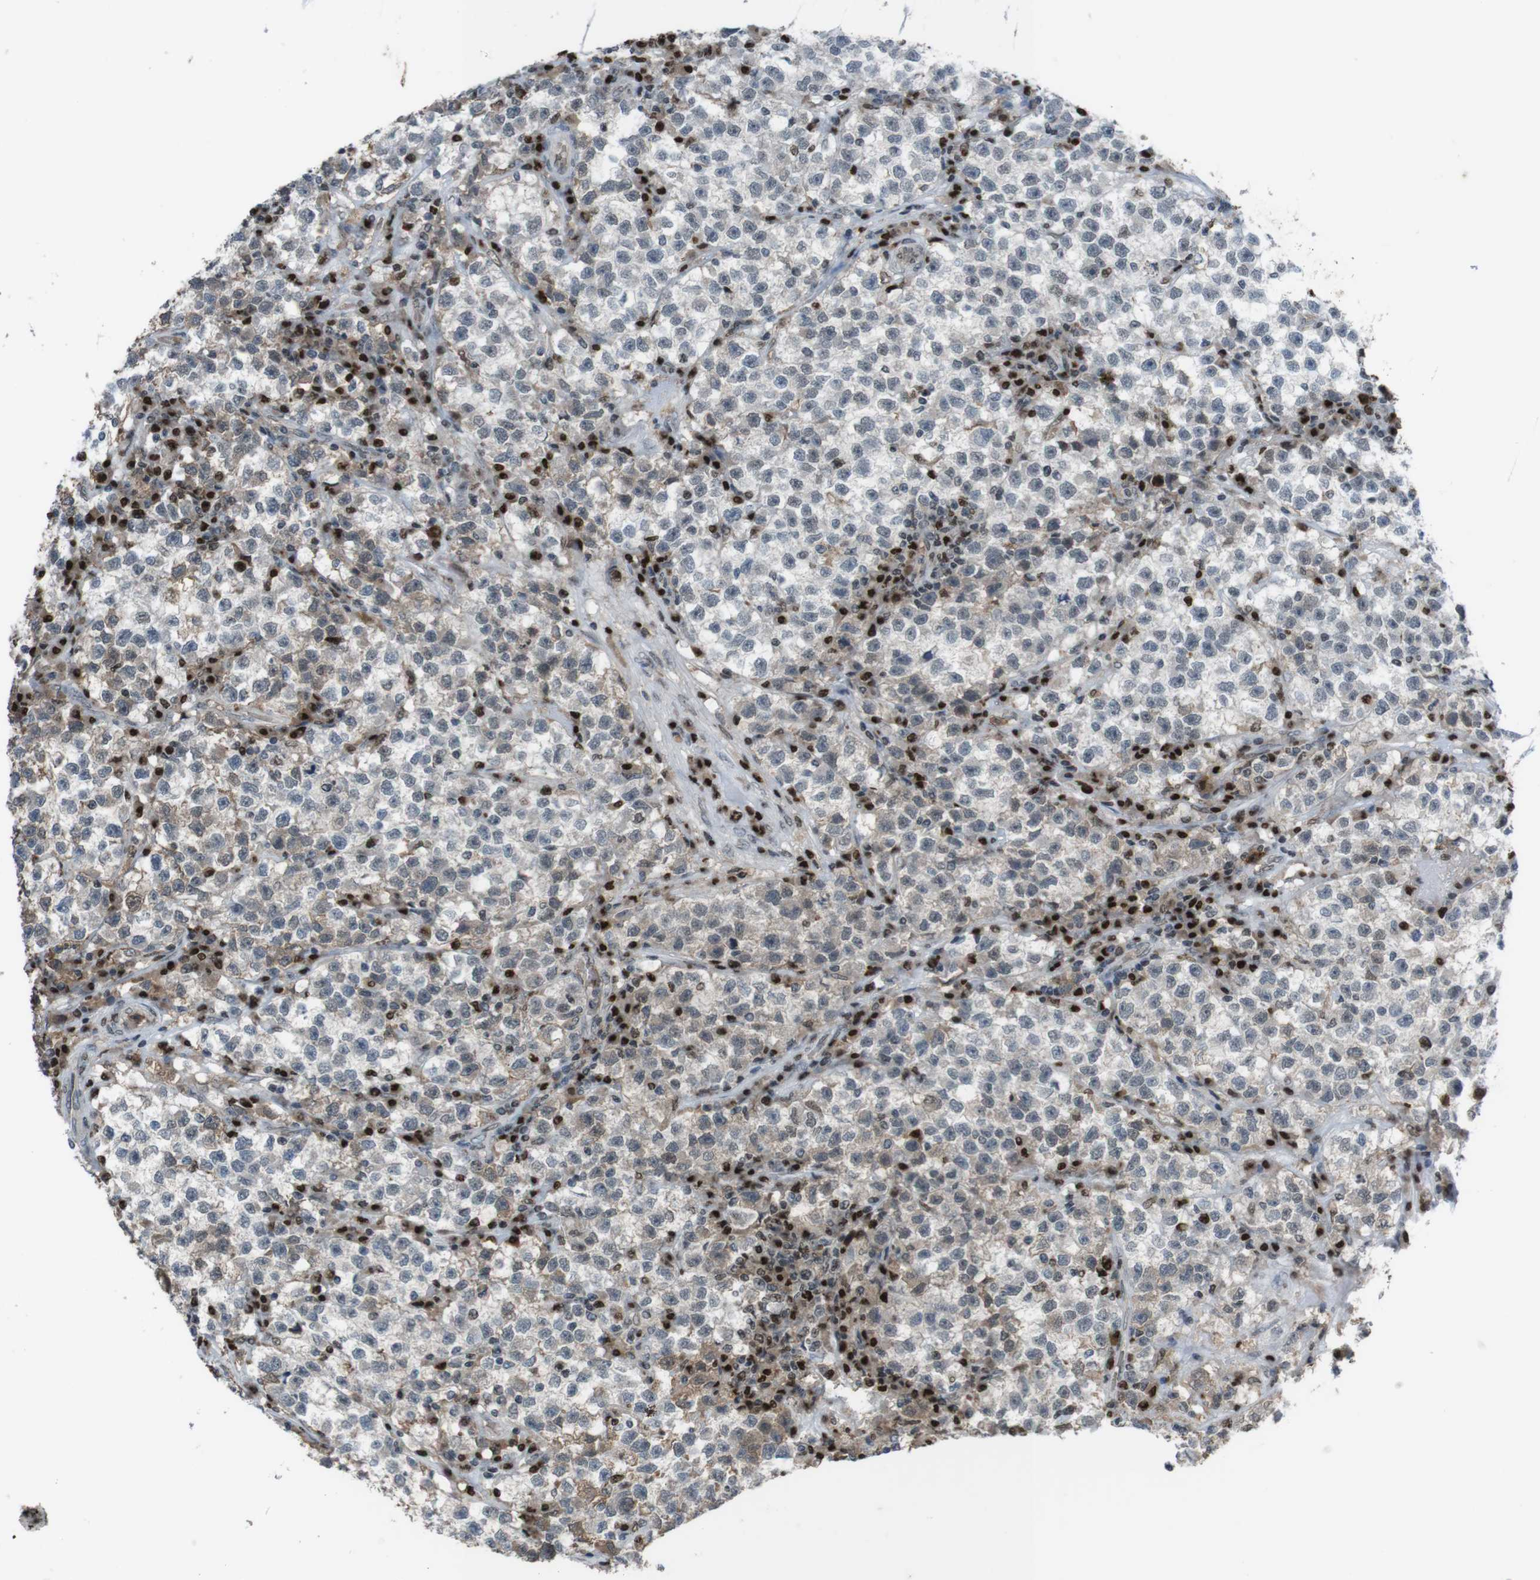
{"staining": {"intensity": "negative", "quantity": "none", "location": "none"}, "tissue": "testis cancer", "cell_type": "Tumor cells", "image_type": "cancer", "snomed": [{"axis": "morphology", "description": "Seminoma, NOS"}, {"axis": "topography", "description": "Testis"}], "caption": "Tumor cells show no significant positivity in seminoma (testis). (DAB immunohistochemistry (IHC) visualized using brightfield microscopy, high magnification).", "gene": "SUB1", "patient": {"sex": "male", "age": 22}}